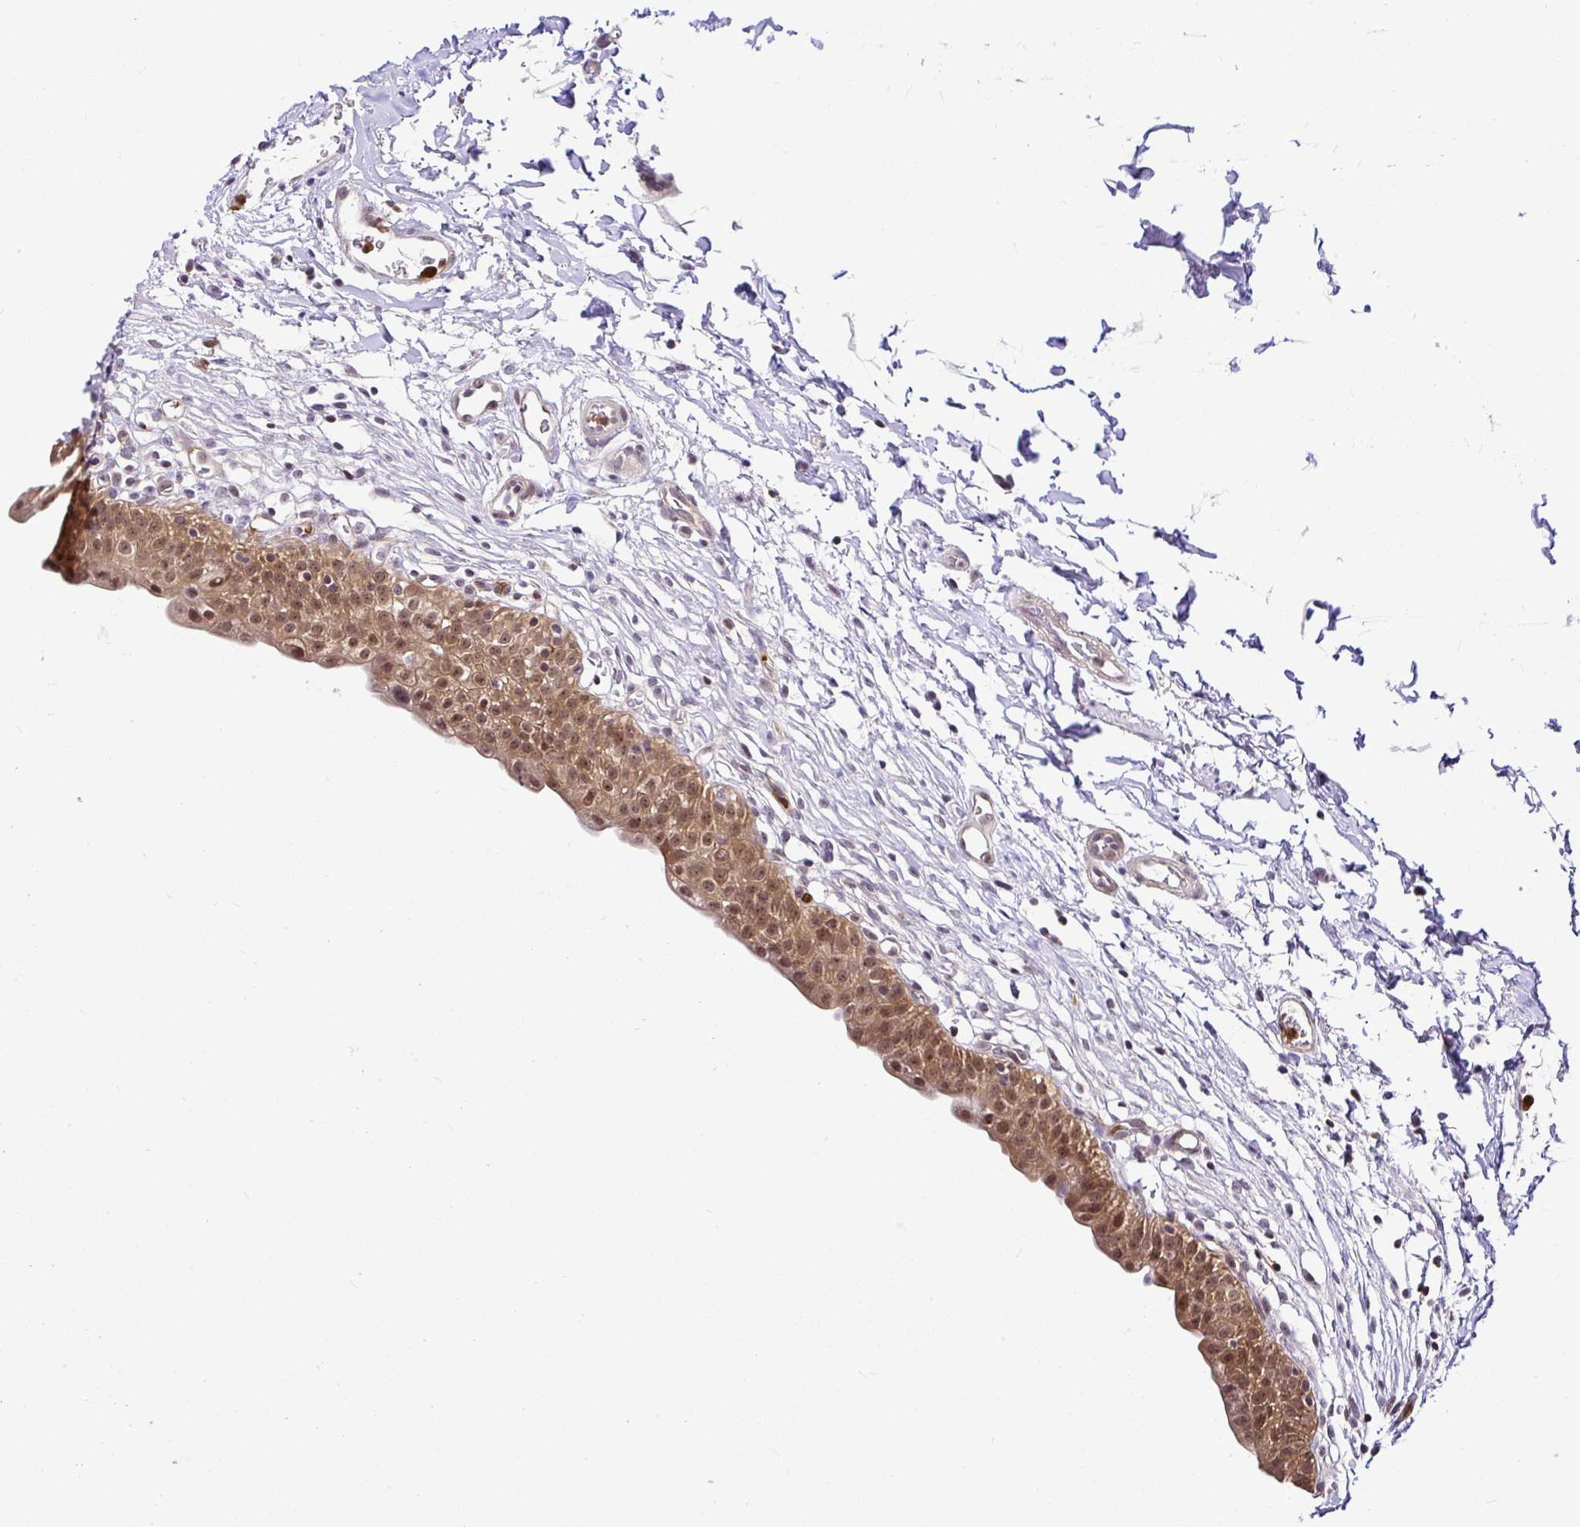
{"staining": {"intensity": "moderate", "quantity": ">75%", "location": "cytoplasmic/membranous,nuclear"}, "tissue": "urinary bladder", "cell_type": "Urothelial cells", "image_type": "normal", "snomed": [{"axis": "morphology", "description": "Normal tissue, NOS"}, {"axis": "topography", "description": "Urinary bladder"}, {"axis": "topography", "description": "Peripheral nerve tissue"}], "caption": "This micrograph displays IHC staining of unremarkable urinary bladder, with medium moderate cytoplasmic/membranous,nuclear staining in approximately >75% of urothelial cells.", "gene": "PIN4", "patient": {"sex": "male", "age": 55}}